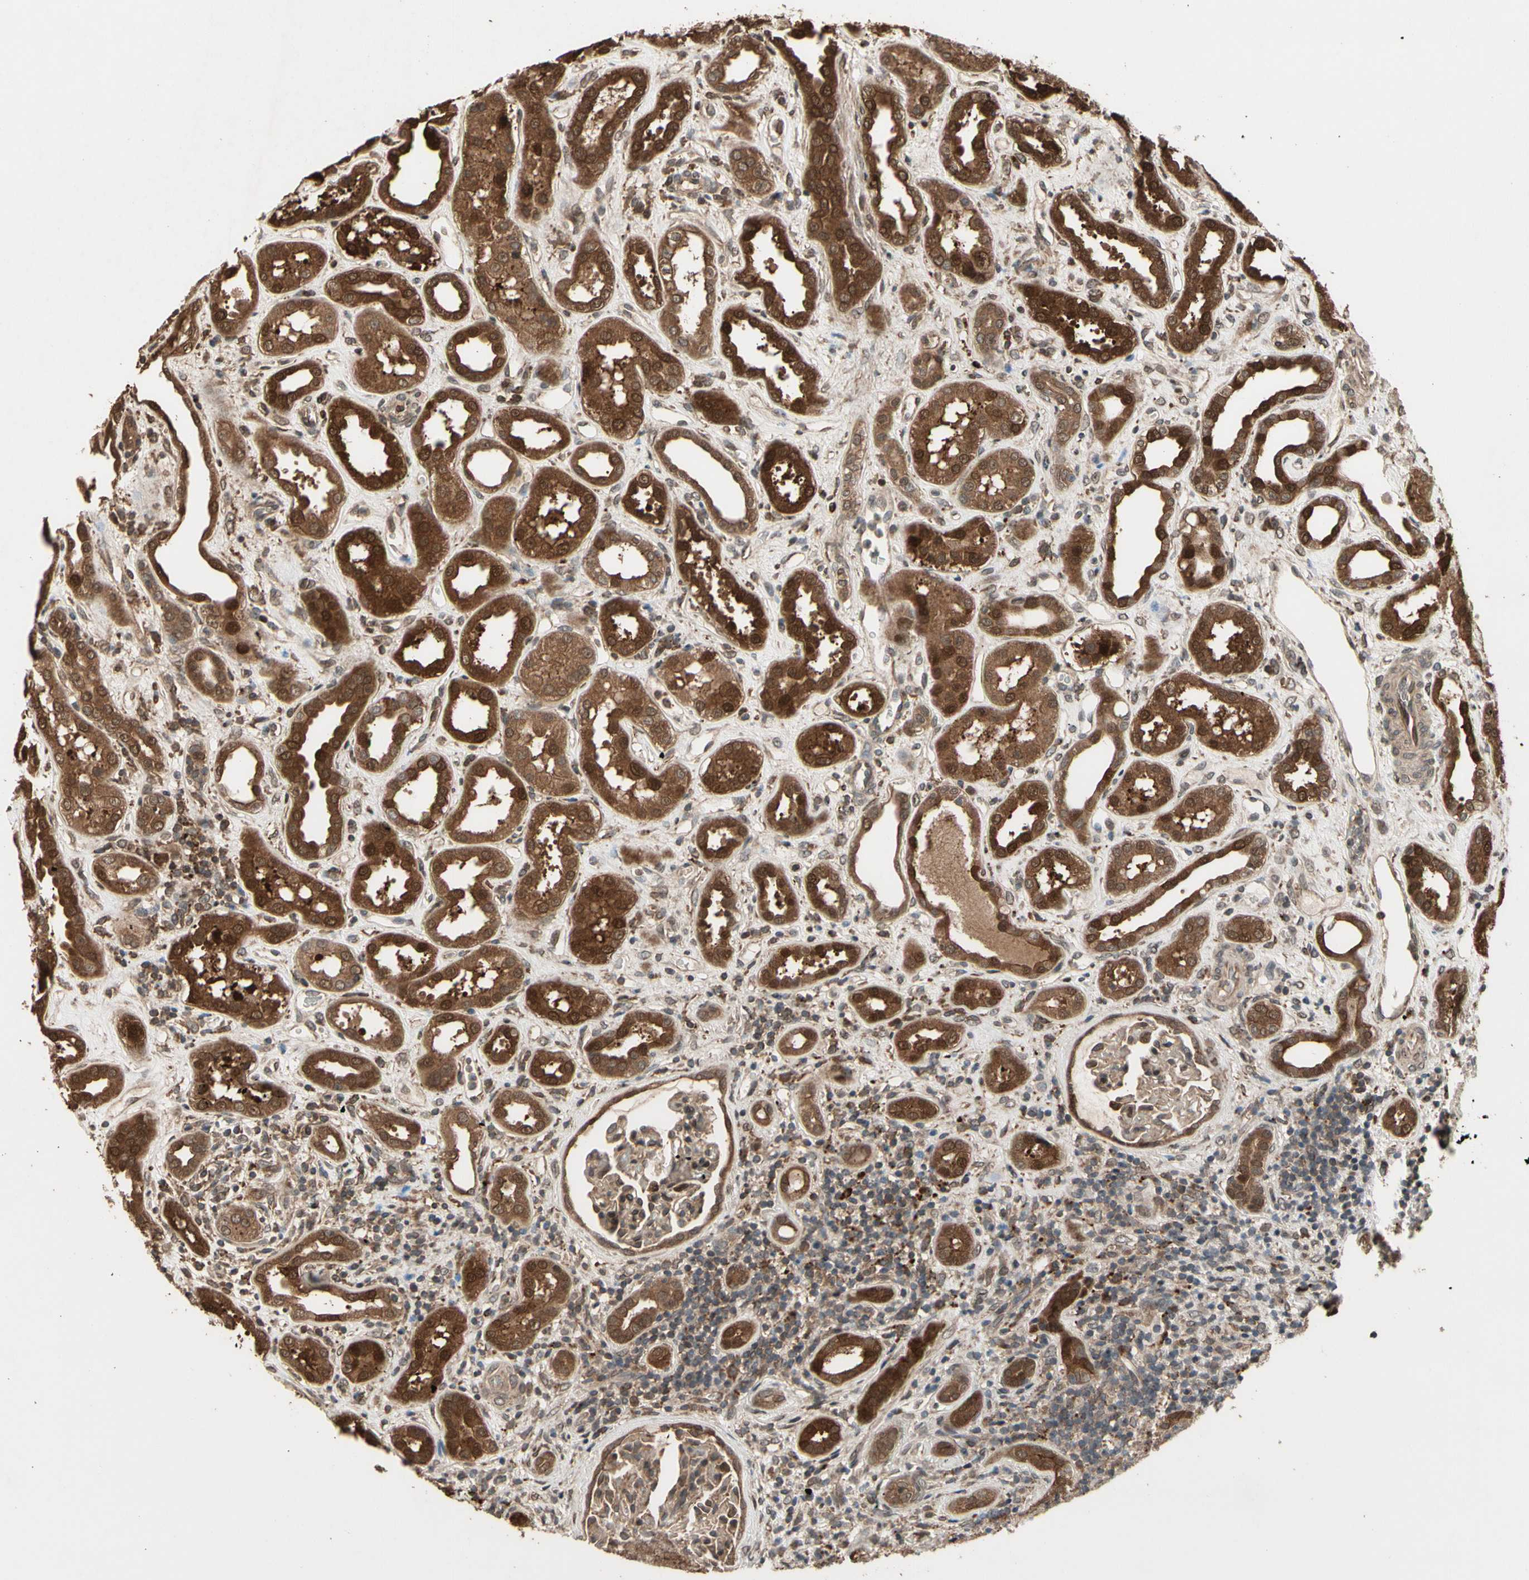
{"staining": {"intensity": "weak", "quantity": "25%-75%", "location": "cytoplasmic/membranous"}, "tissue": "kidney", "cell_type": "Cells in glomeruli", "image_type": "normal", "snomed": [{"axis": "morphology", "description": "Normal tissue, NOS"}, {"axis": "topography", "description": "Kidney"}], "caption": "Cells in glomeruli display weak cytoplasmic/membranous expression in approximately 25%-75% of cells in unremarkable kidney.", "gene": "CSF1R", "patient": {"sex": "male", "age": 59}}